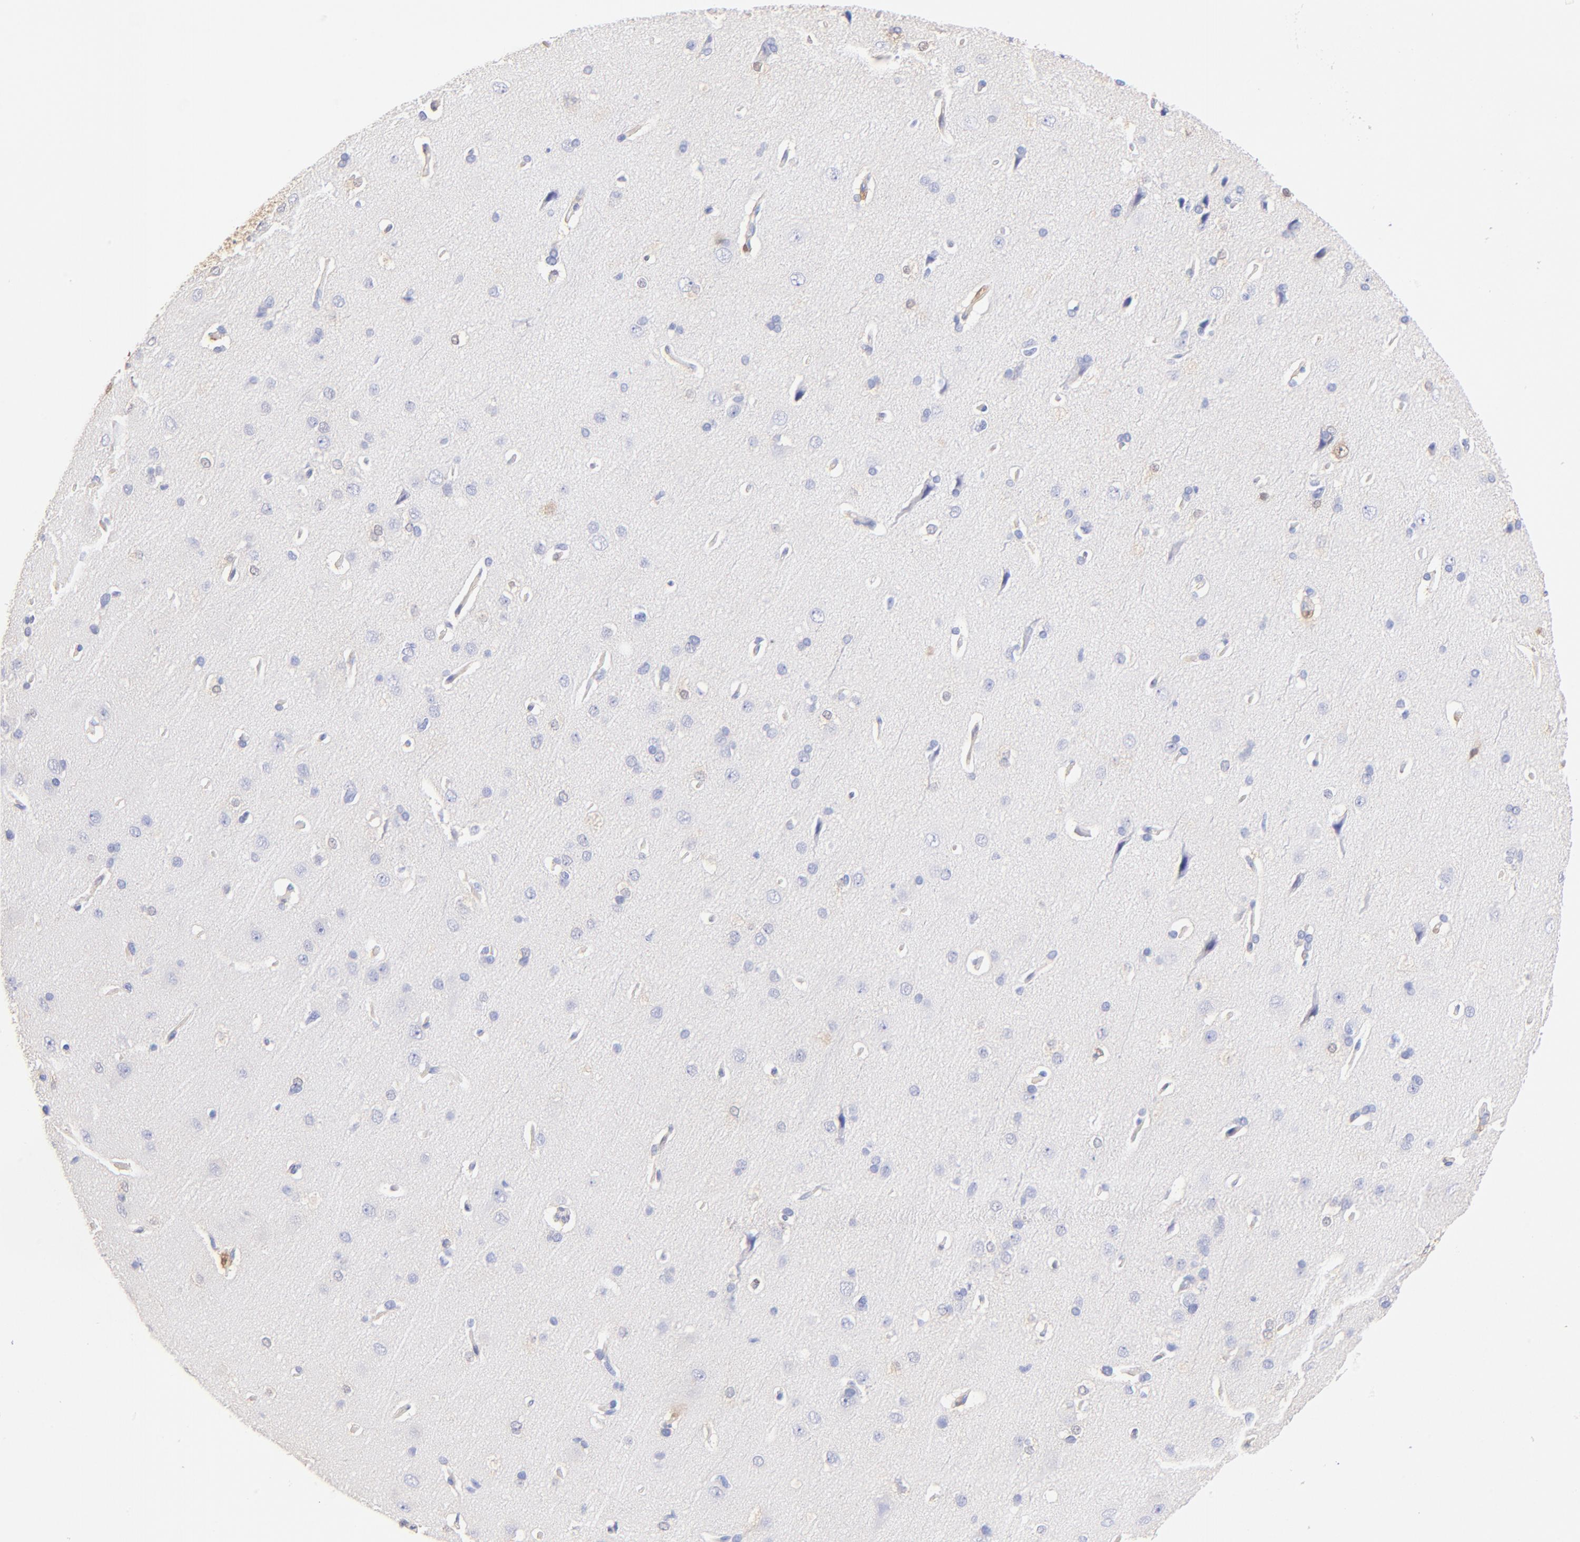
{"staining": {"intensity": "negative", "quantity": "none", "location": "none"}, "tissue": "cerebral cortex", "cell_type": "Endothelial cells", "image_type": "normal", "snomed": [{"axis": "morphology", "description": "Normal tissue, NOS"}, {"axis": "topography", "description": "Cerebral cortex"}], "caption": "Endothelial cells show no significant protein expression in unremarkable cerebral cortex.", "gene": "ALDH1A1", "patient": {"sex": "male", "age": 62}}